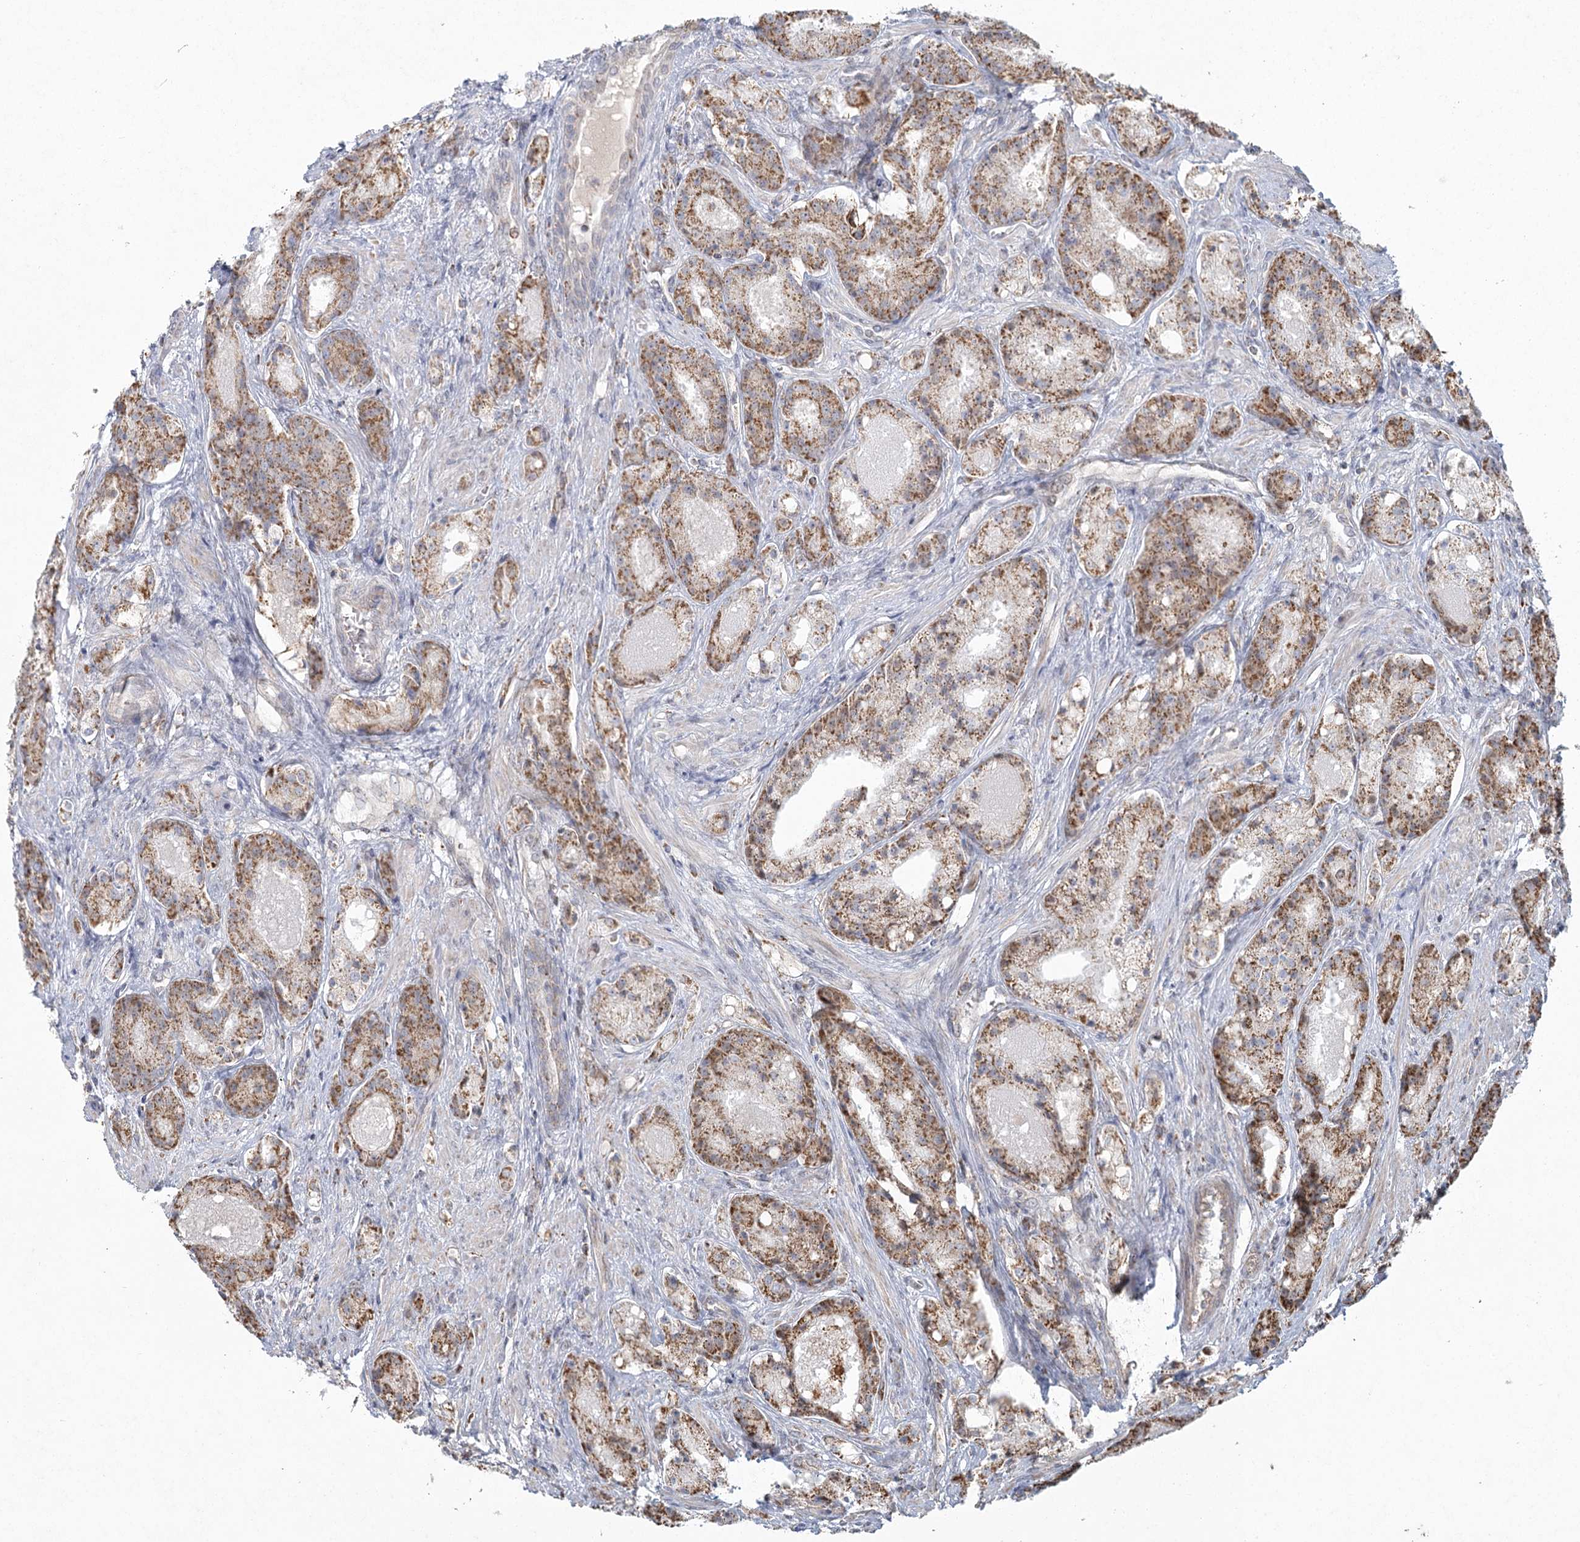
{"staining": {"intensity": "moderate", "quantity": ">75%", "location": "cytoplasmic/membranous"}, "tissue": "prostate cancer", "cell_type": "Tumor cells", "image_type": "cancer", "snomed": [{"axis": "morphology", "description": "Adenocarcinoma, High grade"}, {"axis": "topography", "description": "Prostate"}], "caption": "IHC (DAB (3,3'-diaminobenzidine)) staining of high-grade adenocarcinoma (prostate) exhibits moderate cytoplasmic/membranous protein staining in approximately >75% of tumor cells. The staining is performed using DAB (3,3'-diaminobenzidine) brown chromogen to label protein expression. The nuclei are counter-stained blue using hematoxylin.", "gene": "LACTB", "patient": {"sex": "male", "age": 60}}